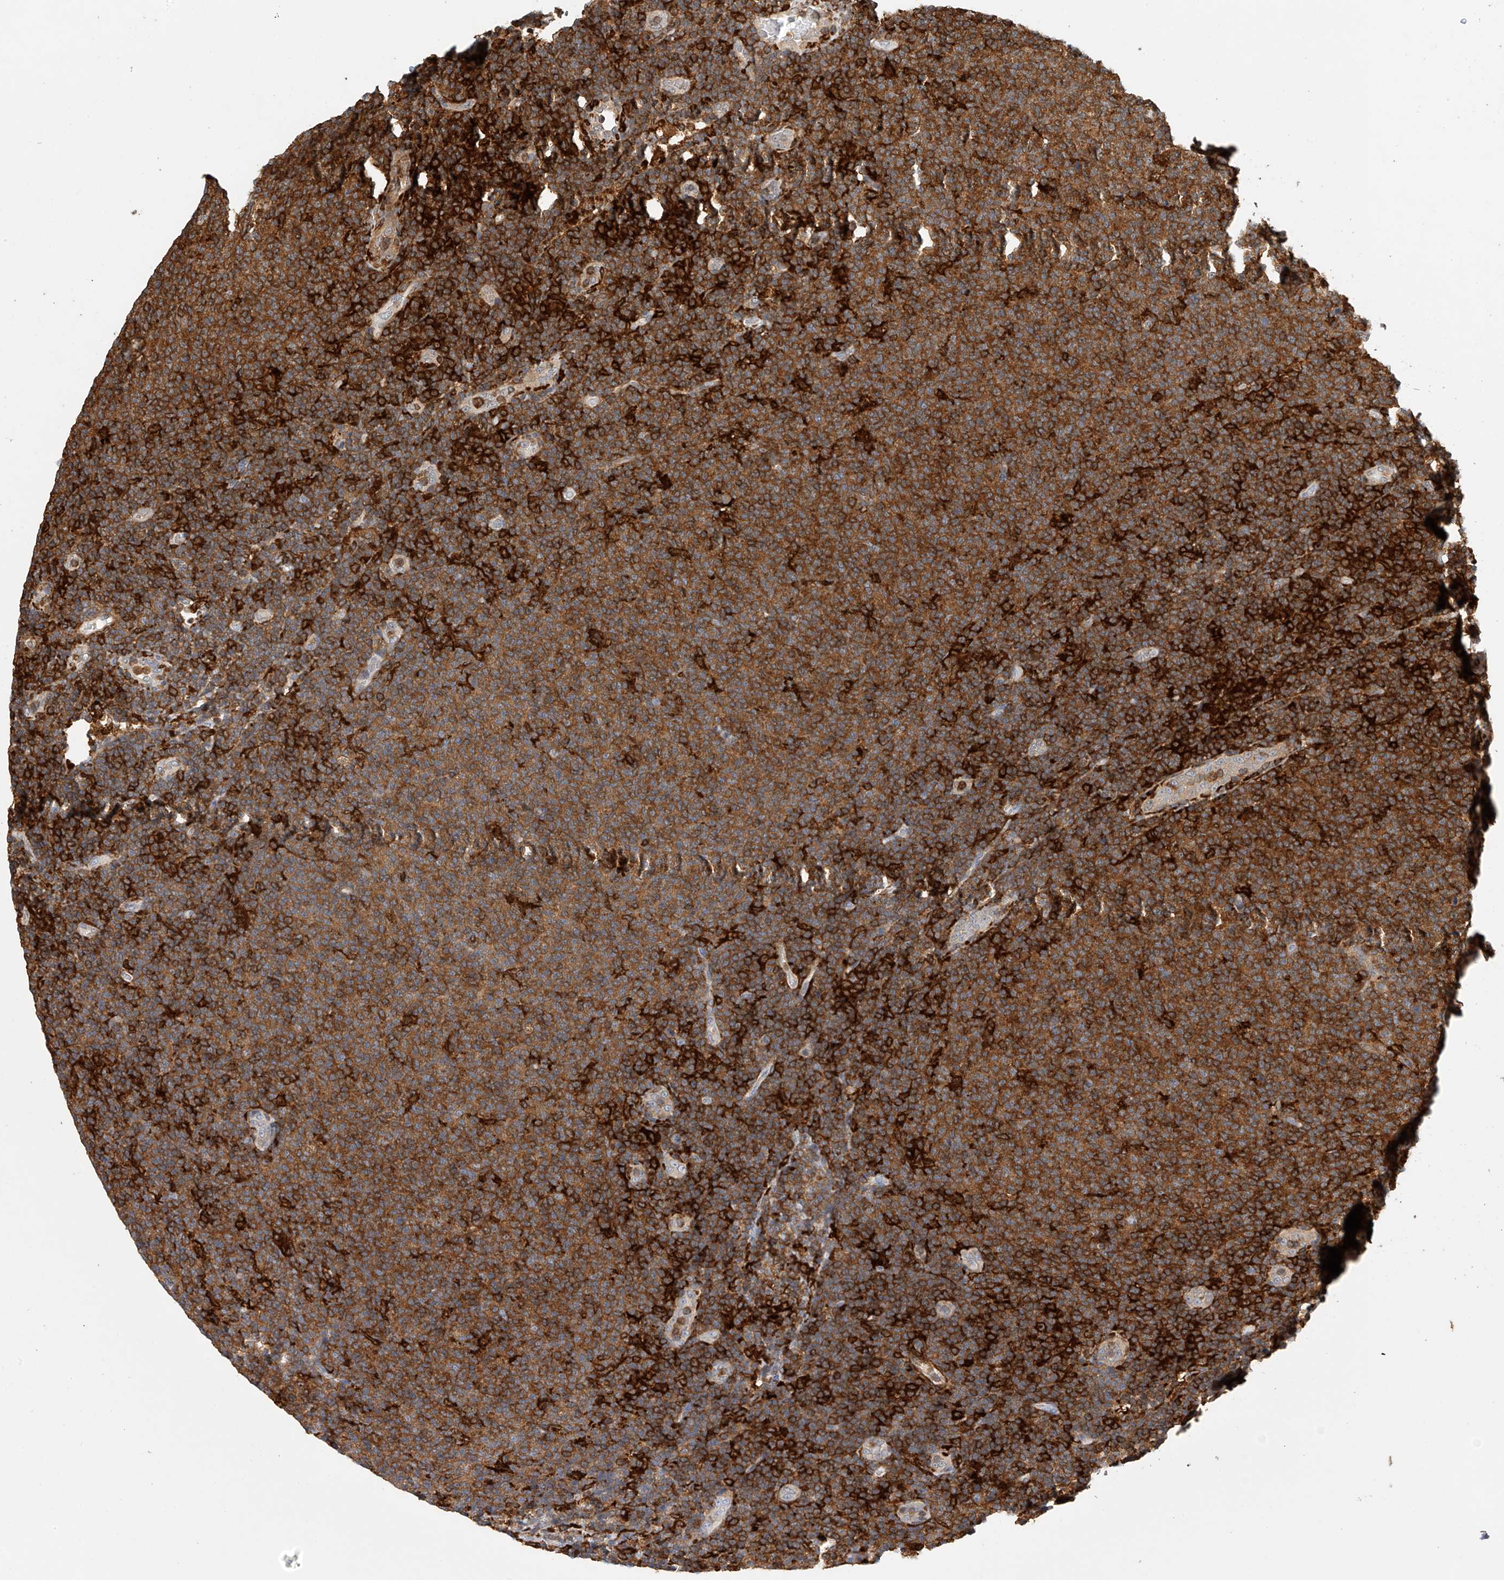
{"staining": {"intensity": "strong", "quantity": ">75%", "location": "cytoplasmic/membranous"}, "tissue": "lymphoma", "cell_type": "Tumor cells", "image_type": "cancer", "snomed": [{"axis": "morphology", "description": "Malignant lymphoma, non-Hodgkin's type, Low grade"}, {"axis": "topography", "description": "Lymph node"}], "caption": "The image exhibits immunohistochemical staining of low-grade malignant lymphoma, non-Hodgkin's type. There is strong cytoplasmic/membranous staining is seen in about >75% of tumor cells.", "gene": "MICAL1", "patient": {"sex": "male", "age": 66}}